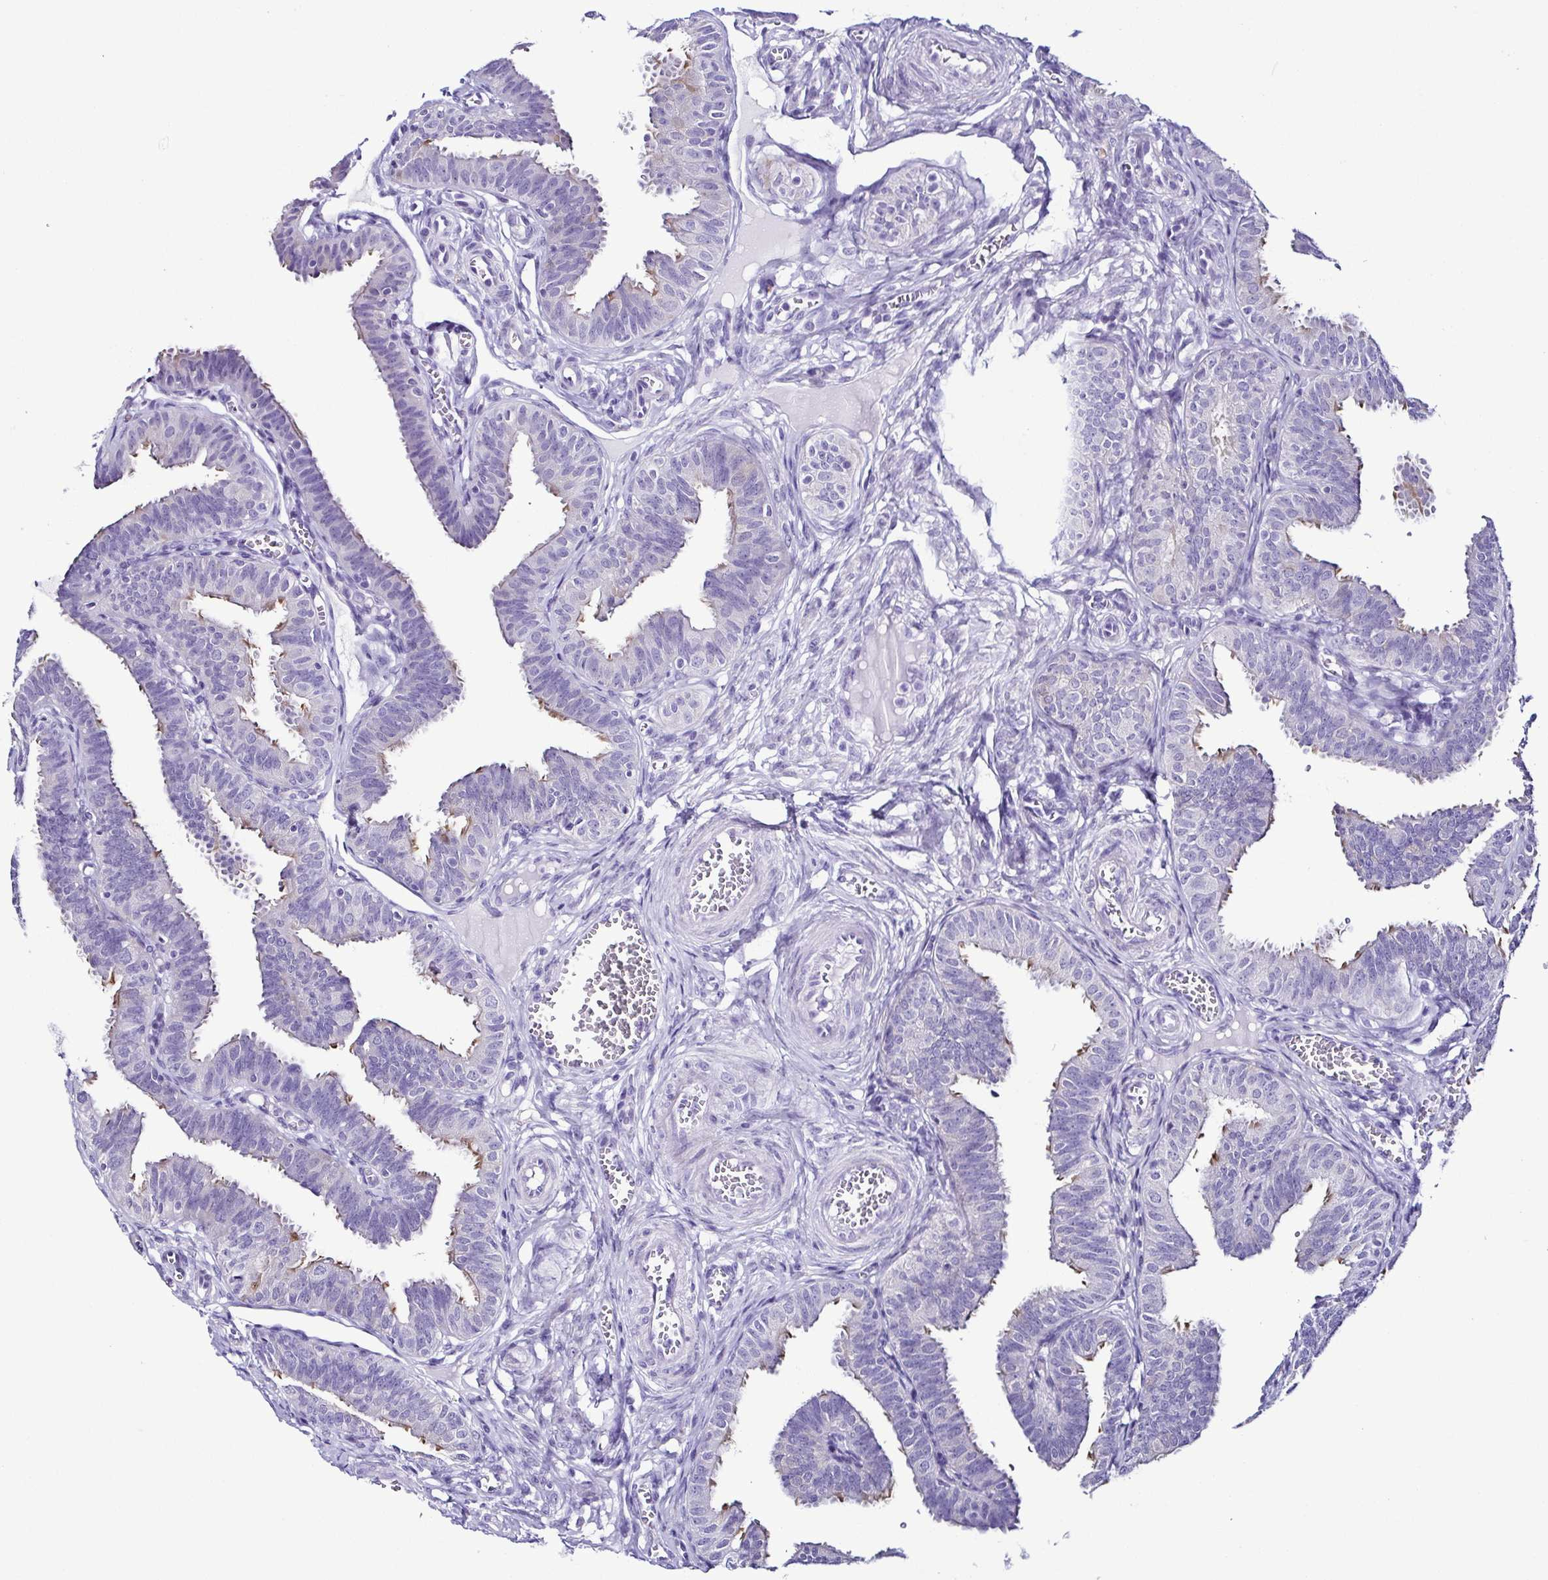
{"staining": {"intensity": "negative", "quantity": "none", "location": "none"}, "tissue": "fallopian tube", "cell_type": "Glandular cells", "image_type": "normal", "snomed": [{"axis": "morphology", "description": "Normal tissue, NOS"}, {"axis": "topography", "description": "Fallopian tube"}], "caption": "There is no significant staining in glandular cells of fallopian tube. (Brightfield microscopy of DAB immunohistochemistry (IHC) at high magnification).", "gene": "SRL", "patient": {"sex": "female", "age": 25}}